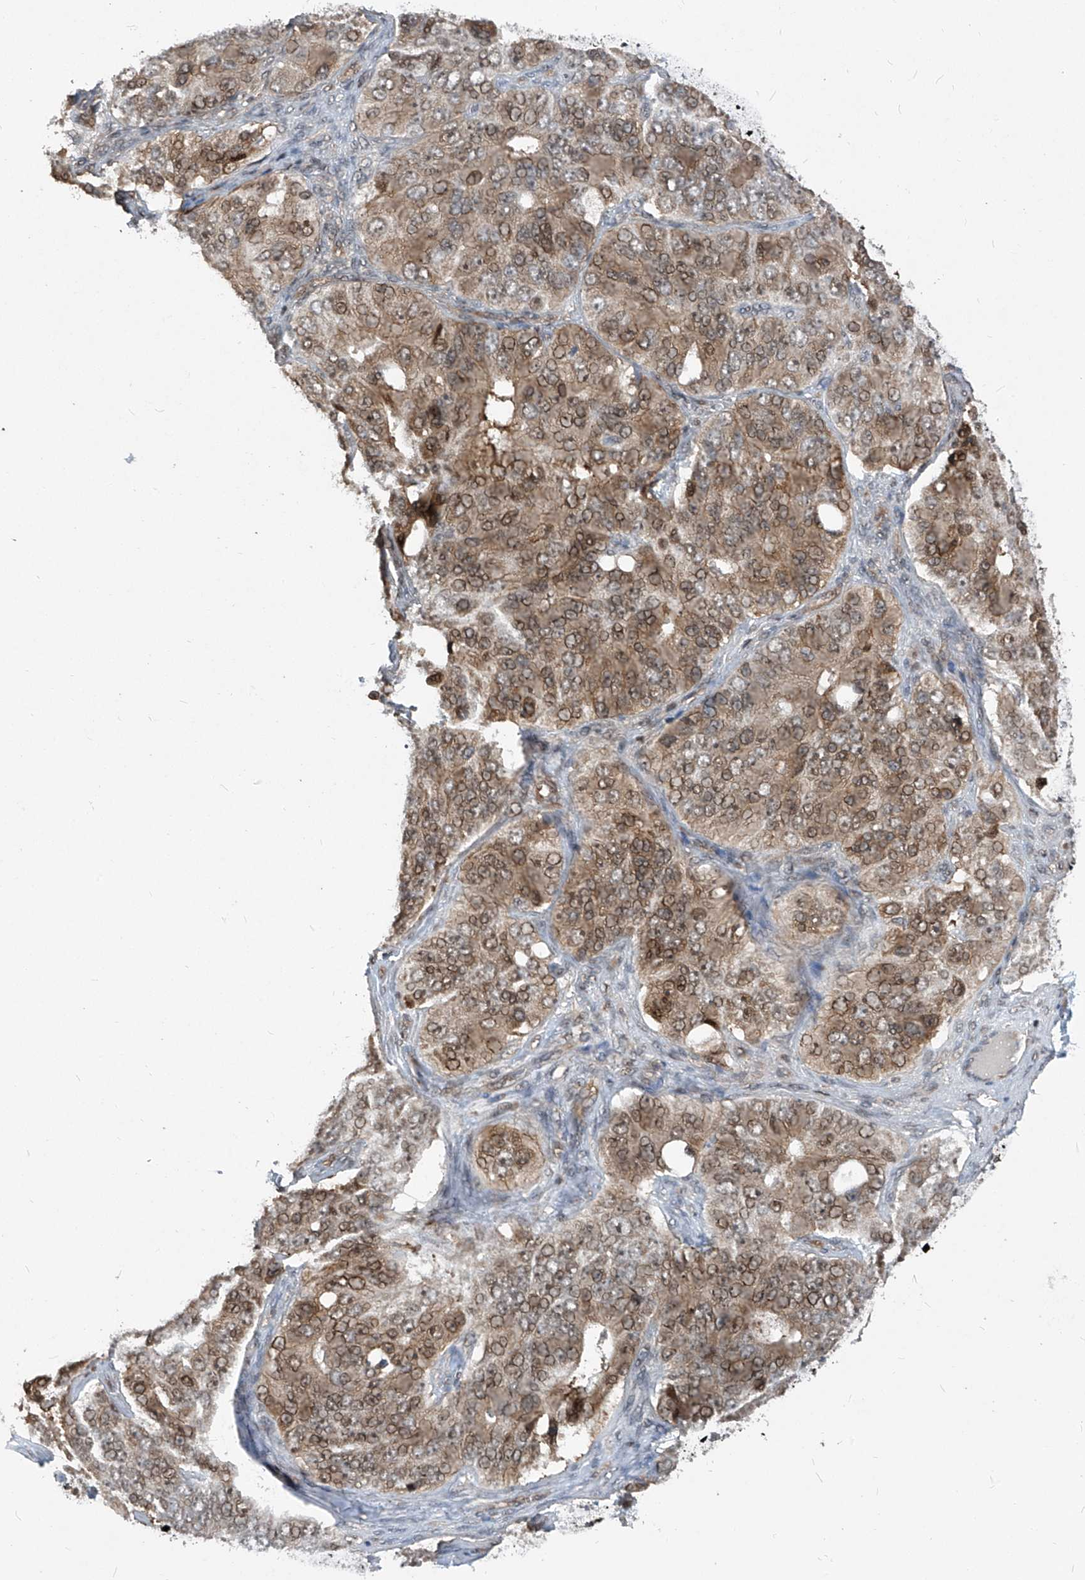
{"staining": {"intensity": "moderate", "quantity": "25%-75%", "location": "cytoplasmic/membranous,nuclear"}, "tissue": "ovarian cancer", "cell_type": "Tumor cells", "image_type": "cancer", "snomed": [{"axis": "morphology", "description": "Carcinoma, endometroid"}, {"axis": "topography", "description": "Ovary"}], "caption": "Endometroid carcinoma (ovarian) tissue demonstrates moderate cytoplasmic/membranous and nuclear positivity in approximately 25%-75% of tumor cells The staining was performed using DAB (3,3'-diaminobenzidine) to visualize the protein expression in brown, while the nuclei were stained in blue with hematoxylin (Magnification: 20x).", "gene": "PSMB1", "patient": {"sex": "female", "age": 51}}